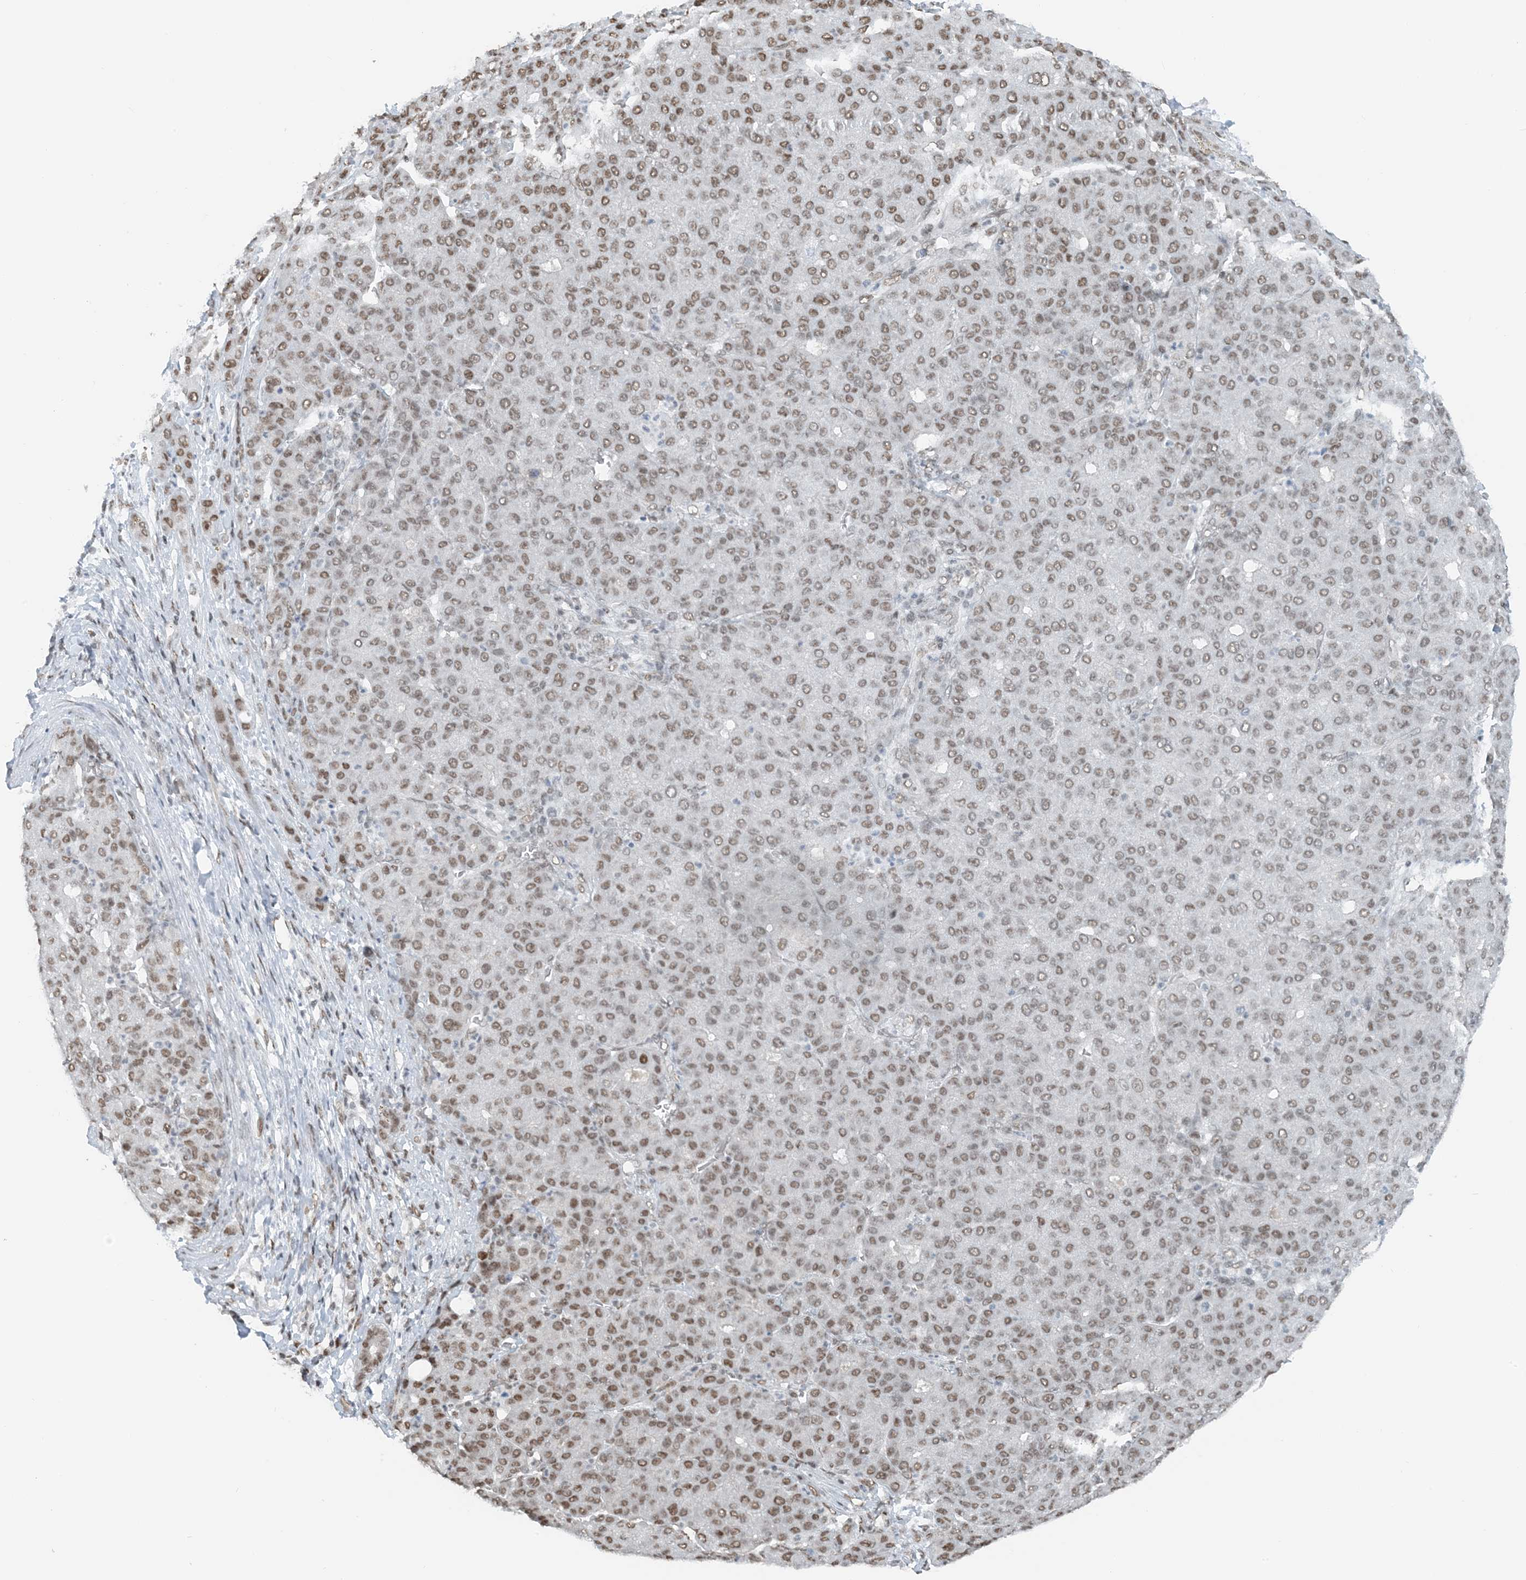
{"staining": {"intensity": "moderate", "quantity": ">75%", "location": "nuclear"}, "tissue": "liver cancer", "cell_type": "Tumor cells", "image_type": "cancer", "snomed": [{"axis": "morphology", "description": "Carcinoma, Hepatocellular, NOS"}, {"axis": "topography", "description": "Liver"}], "caption": "Immunohistochemical staining of human hepatocellular carcinoma (liver) shows moderate nuclear protein expression in approximately >75% of tumor cells. (DAB (3,3'-diaminobenzidine) IHC, brown staining for protein, blue staining for nuclei).", "gene": "ZNF500", "patient": {"sex": "male", "age": 65}}